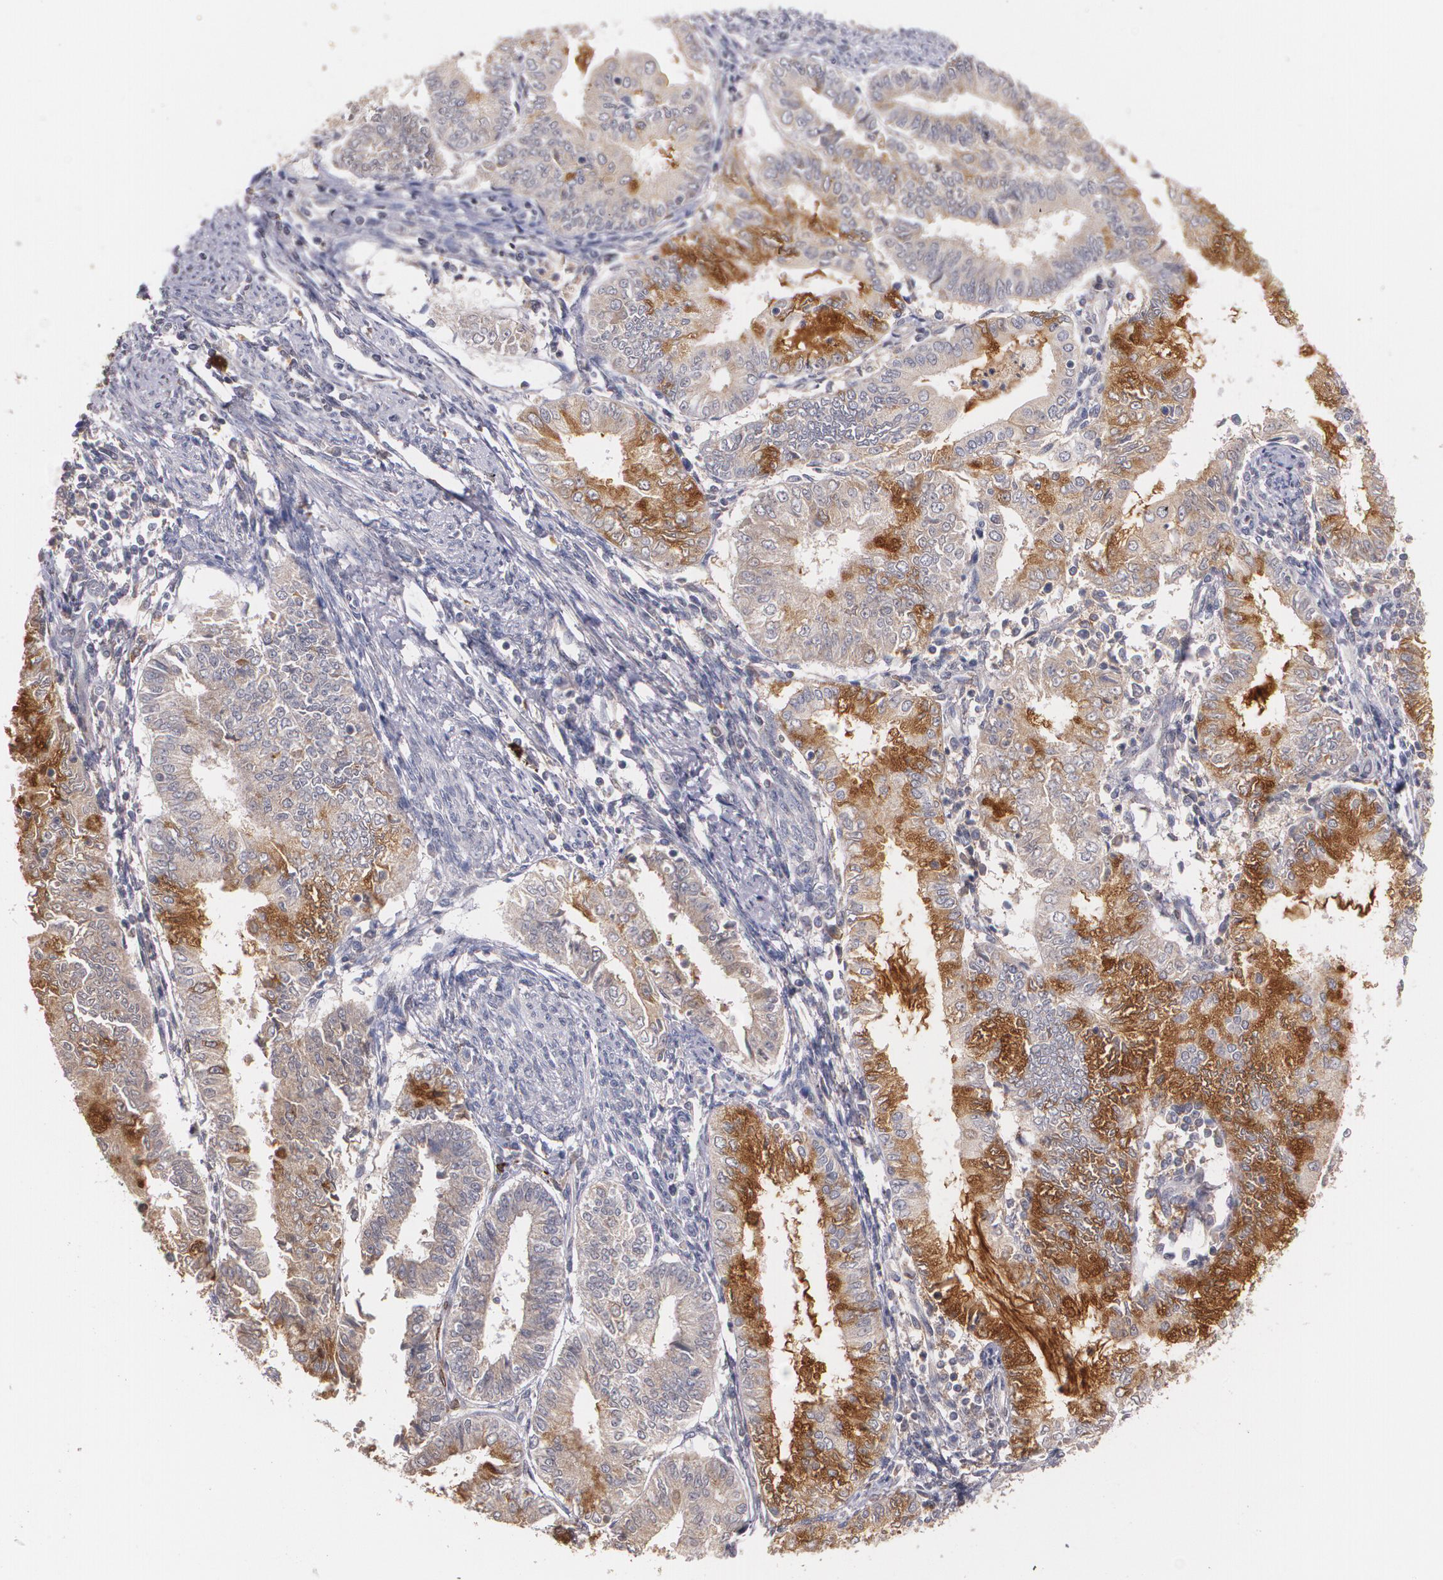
{"staining": {"intensity": "moderate", "quantity": "25%-75%", "location": "cytoplasmic/membranous"}, "tissue": "endometrial cancer", "cell_type": "Tumor cells", "image_type": "cancer", "snomed": [{"axis": "morphology", "description": "Adenocarcinoma, NOS"}, {"axis": "topography", "description": "Endometrium"}], "caption": "Brown immunohistochemical staining in adenocarcinoma (endometrial) displays moderate cytoplasmic/membranous positivity in about 25%-75% of tumor cells.", "gene": "IFNGR2", "patient": {"sex": "female", "age": 66}}